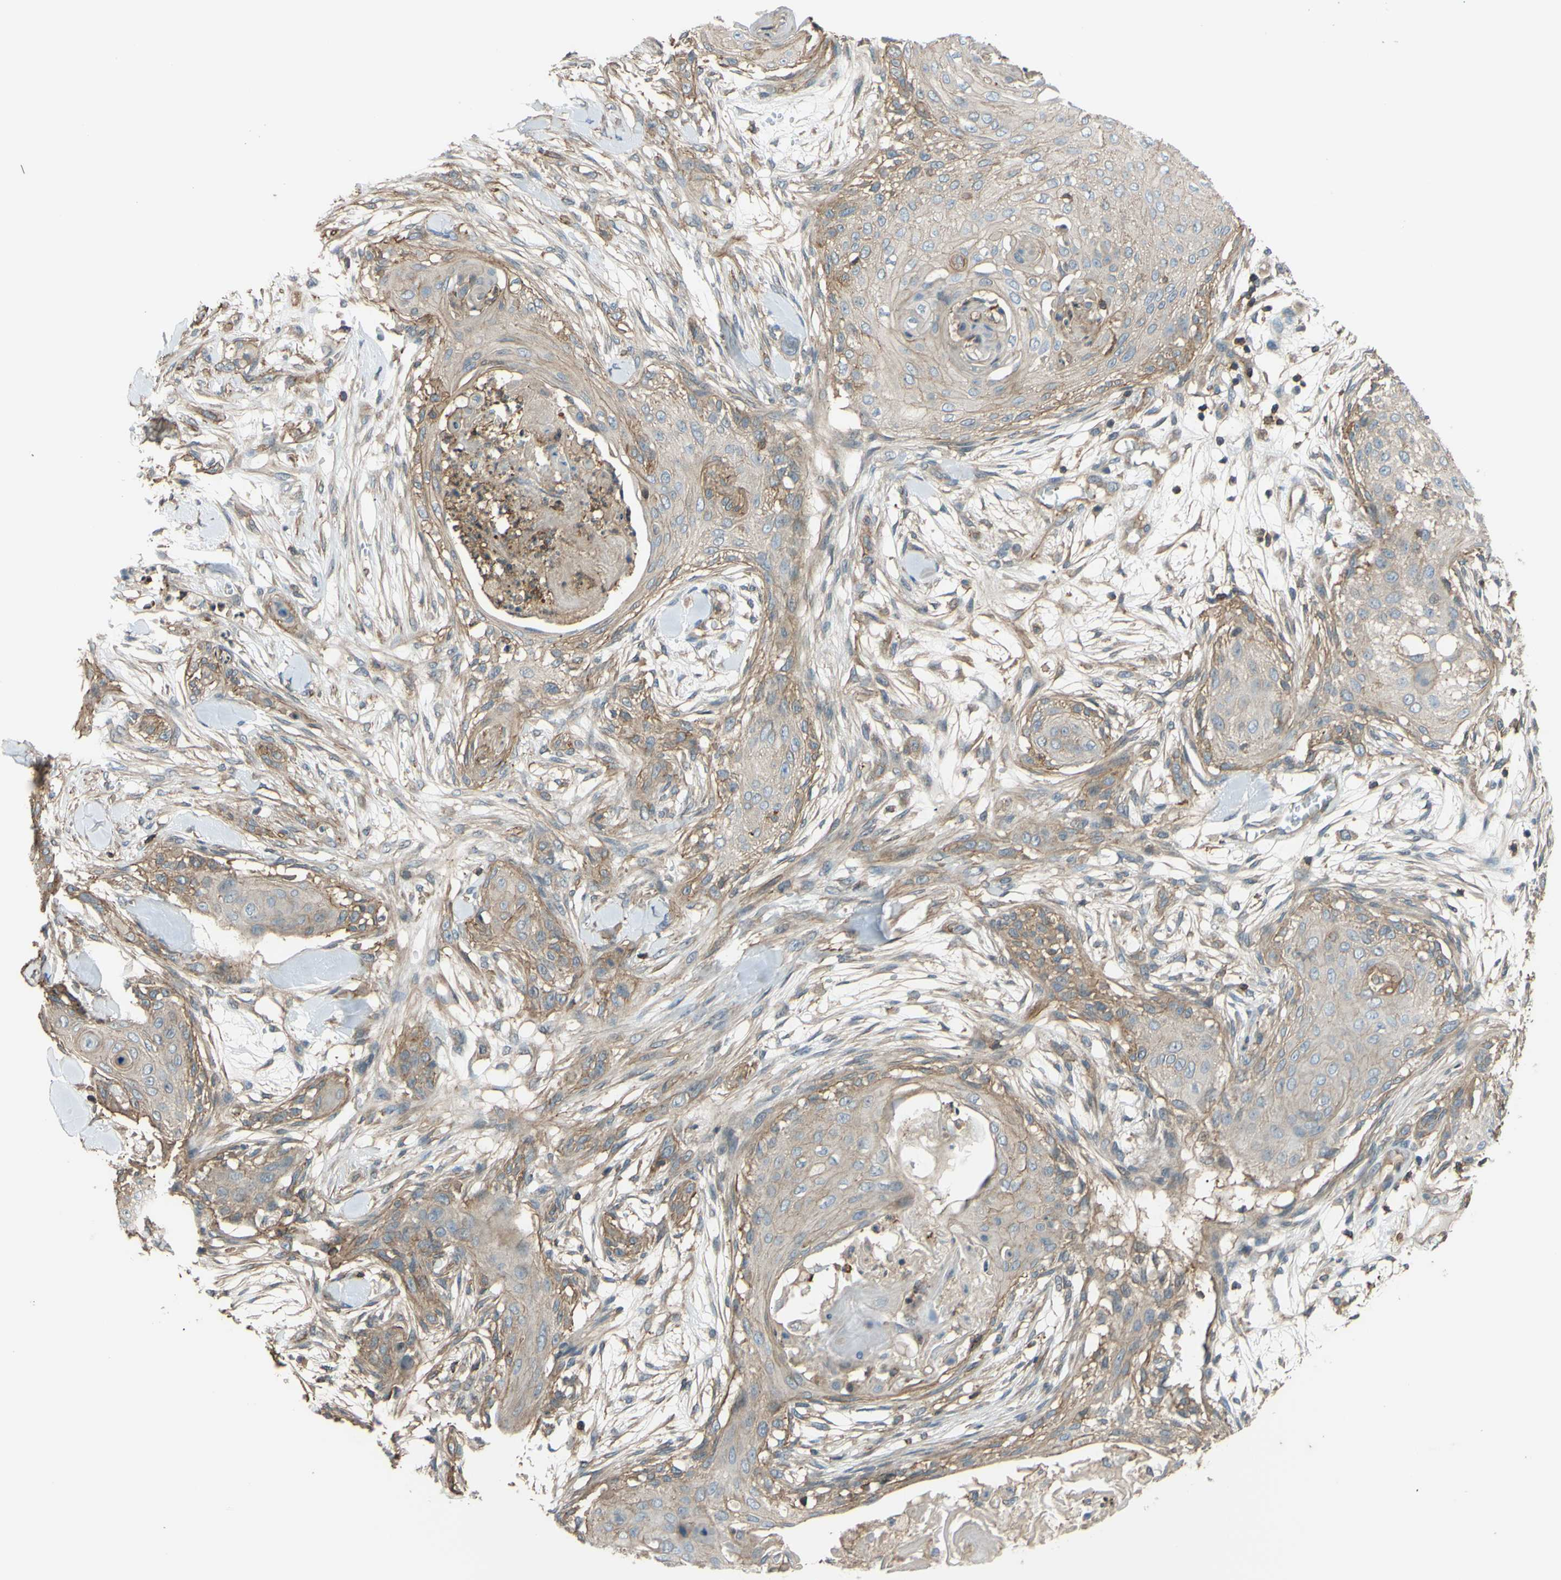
{"staining": {"intensity": "moderate", "quantity": "<25%", "location": "cytoplasmic/membranous"}, "tissue": "skin cancer", "cell_type": "Tumor cells", "image_type": "cancer", "snomed": [{"axis": "morphology", "description": "Squamous cell carcinoma, NOS"}, {"axis": "topography", "description": "Skin"}], "caption": "Skin cancer stained with DAB immunohistochemistry (IHC) shows low levels of moderate cytoplasmic/membranous positivity in about <25% of tumor cells.", "gene": "ADD3", "patient": {"sex": "female", "age": 59}}